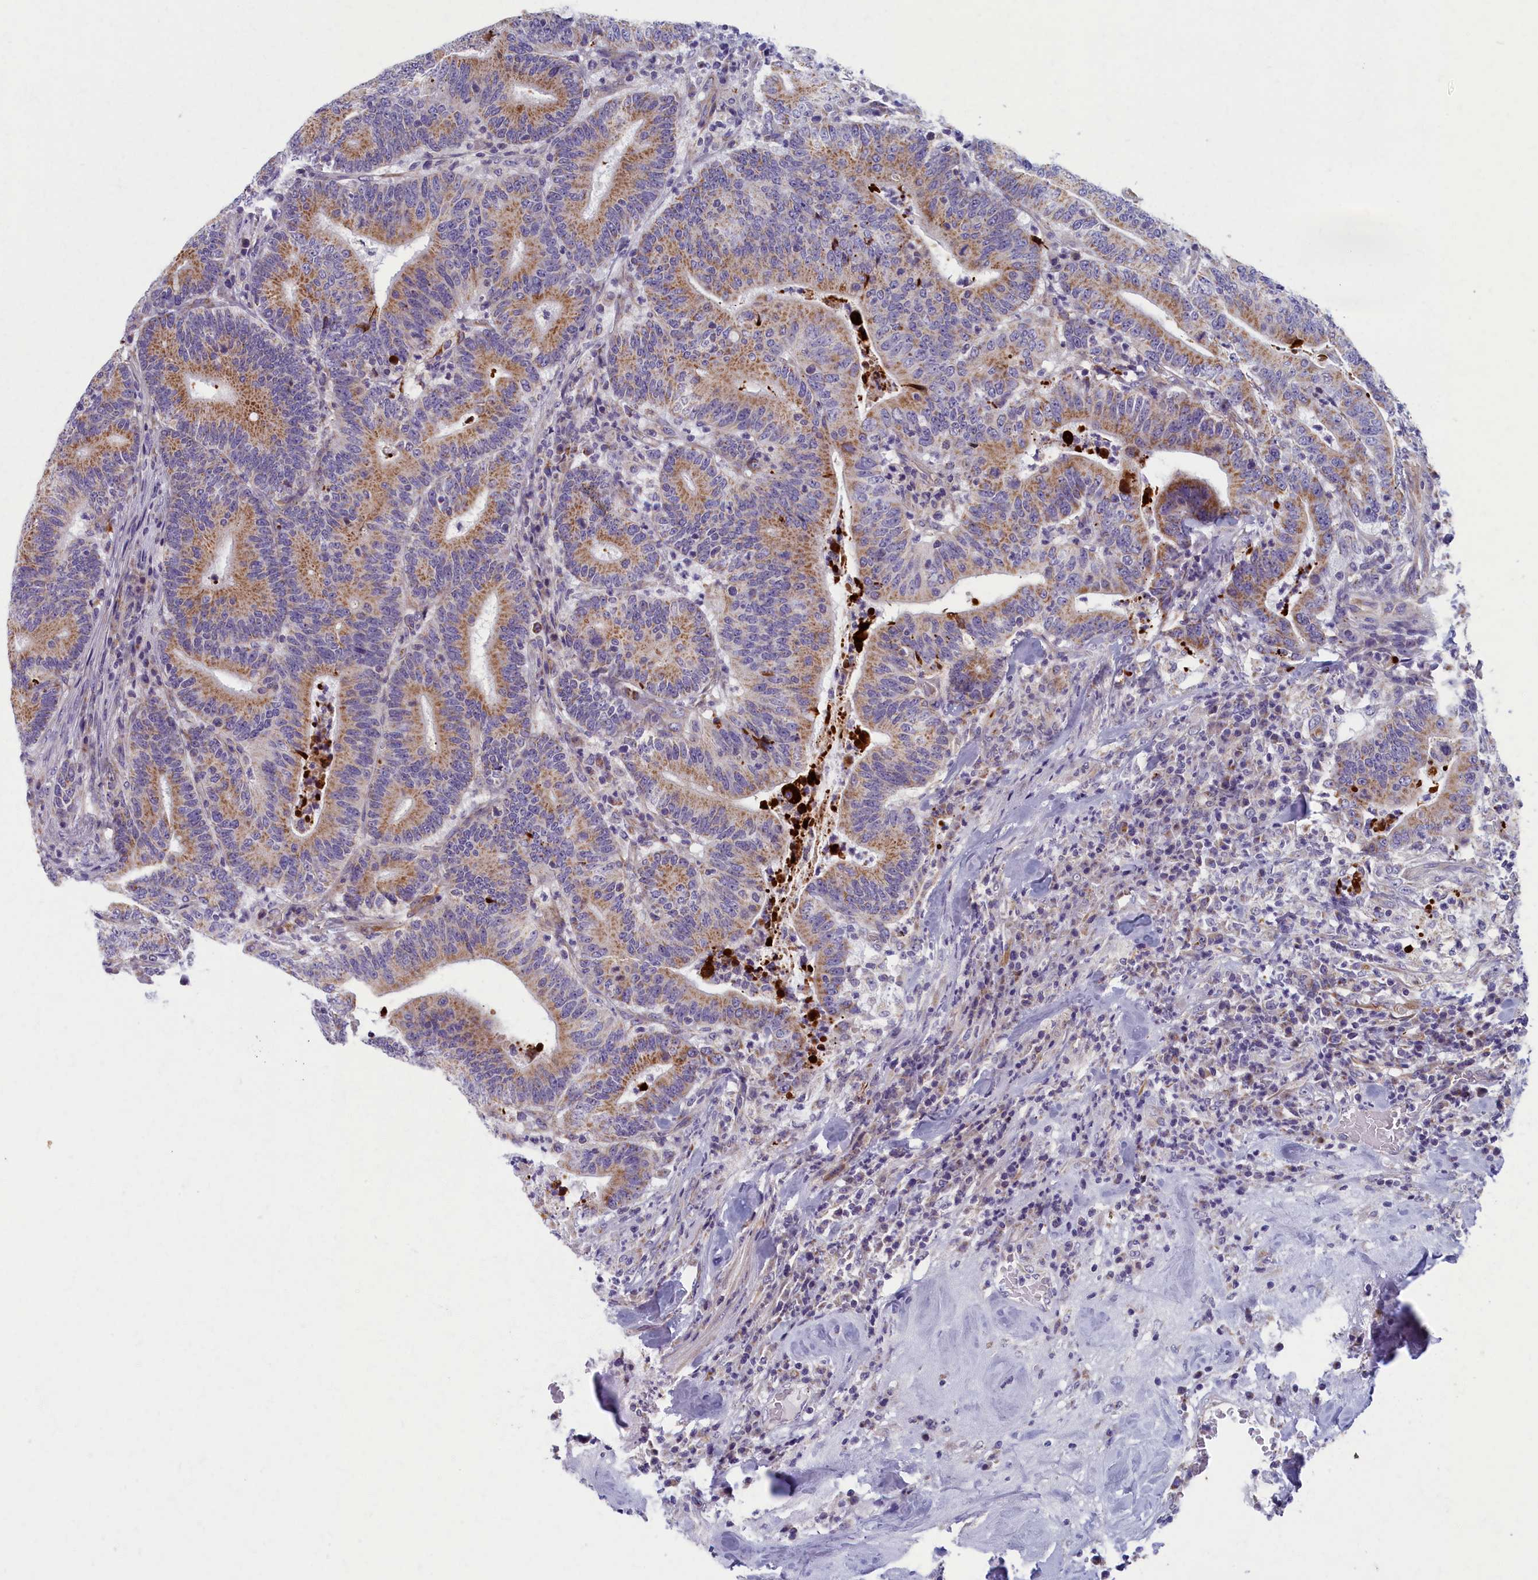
{"staining": {"intensity": "moderate", "quantity": ">75%", "location": "cytoplasmic/membranous"}, "tissue": "colorectal cancer", "cell_type": "Tumor cells", "image_type": "cancer", "snomed": [{"axis": "morphology", "description": "Adenocarcinoma, NOS"}, {"axis": "topography", "description": "Colon"}], "caption": "DAB (3,3'-diaminobenzidine) immunohistochemical staining of human colorectal cancer displays moderate cytoplasmic/membranous protein positivity in approximately >75% of tumor cells.", "gene": "MRPS25", "patient": {"sex": "female", "age": 66}}